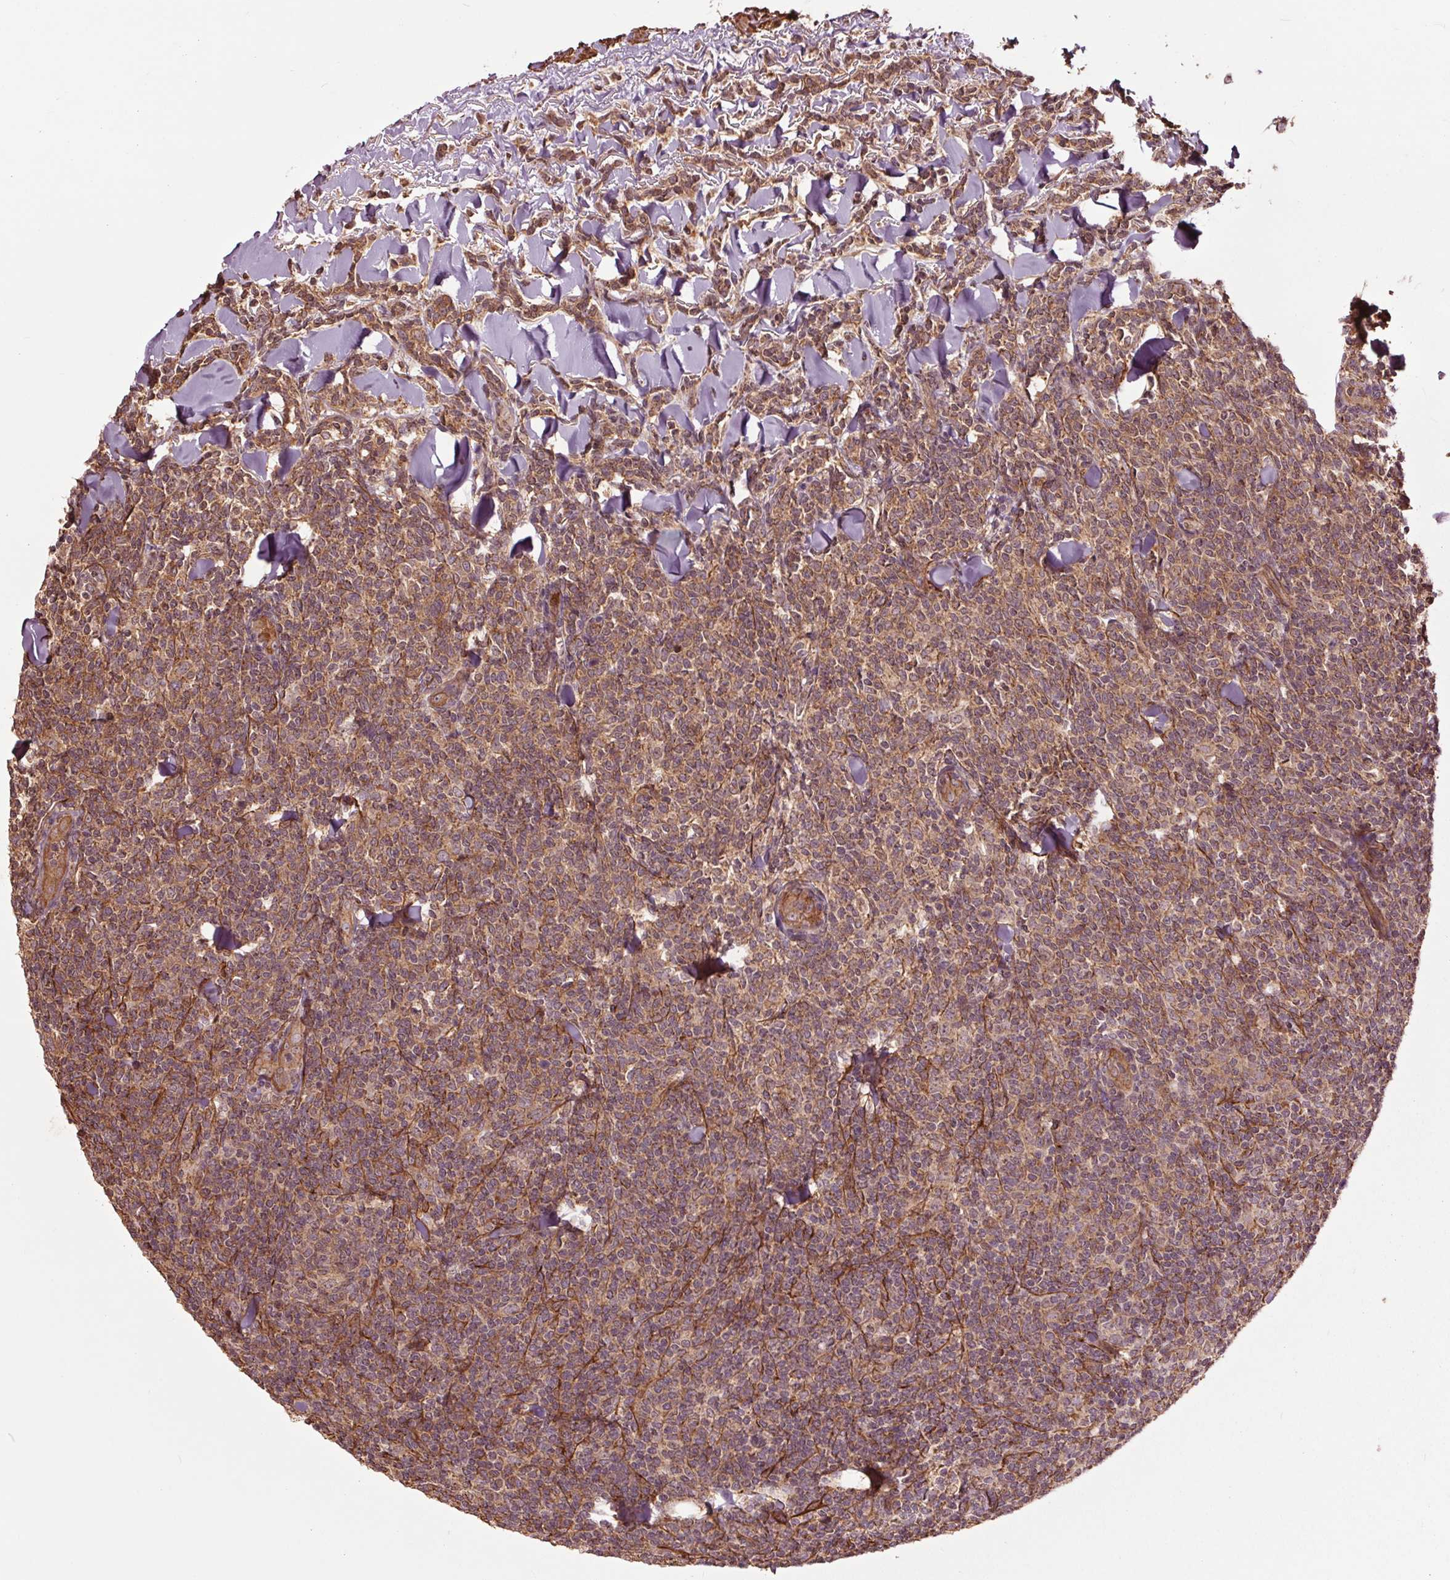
{"staining": {"intensity": "weak", "quantity": "25%-75%", "location": "cytoplasmic/membranous"}, "tissue": "lymphoma", "cell_type": "Tumor cells", "image_type": "cancer", "snomed": [{"axis": "morphology", "description": "Malignant lymphoma, non-Hodgkin's type, Low grade"}, {"axis": "topography", "description": "Lymph node"}], "caption": "Immunohistochemical staining of human malignant lymphoma, non-Hodgkin's type (low-grade) demonstrates low levels of weak cytoplasmic/membranous positivity in about 25%-75% of tumor cells.", "gene": "CEP95", "patient": {"sex": "female", "age": 56}}